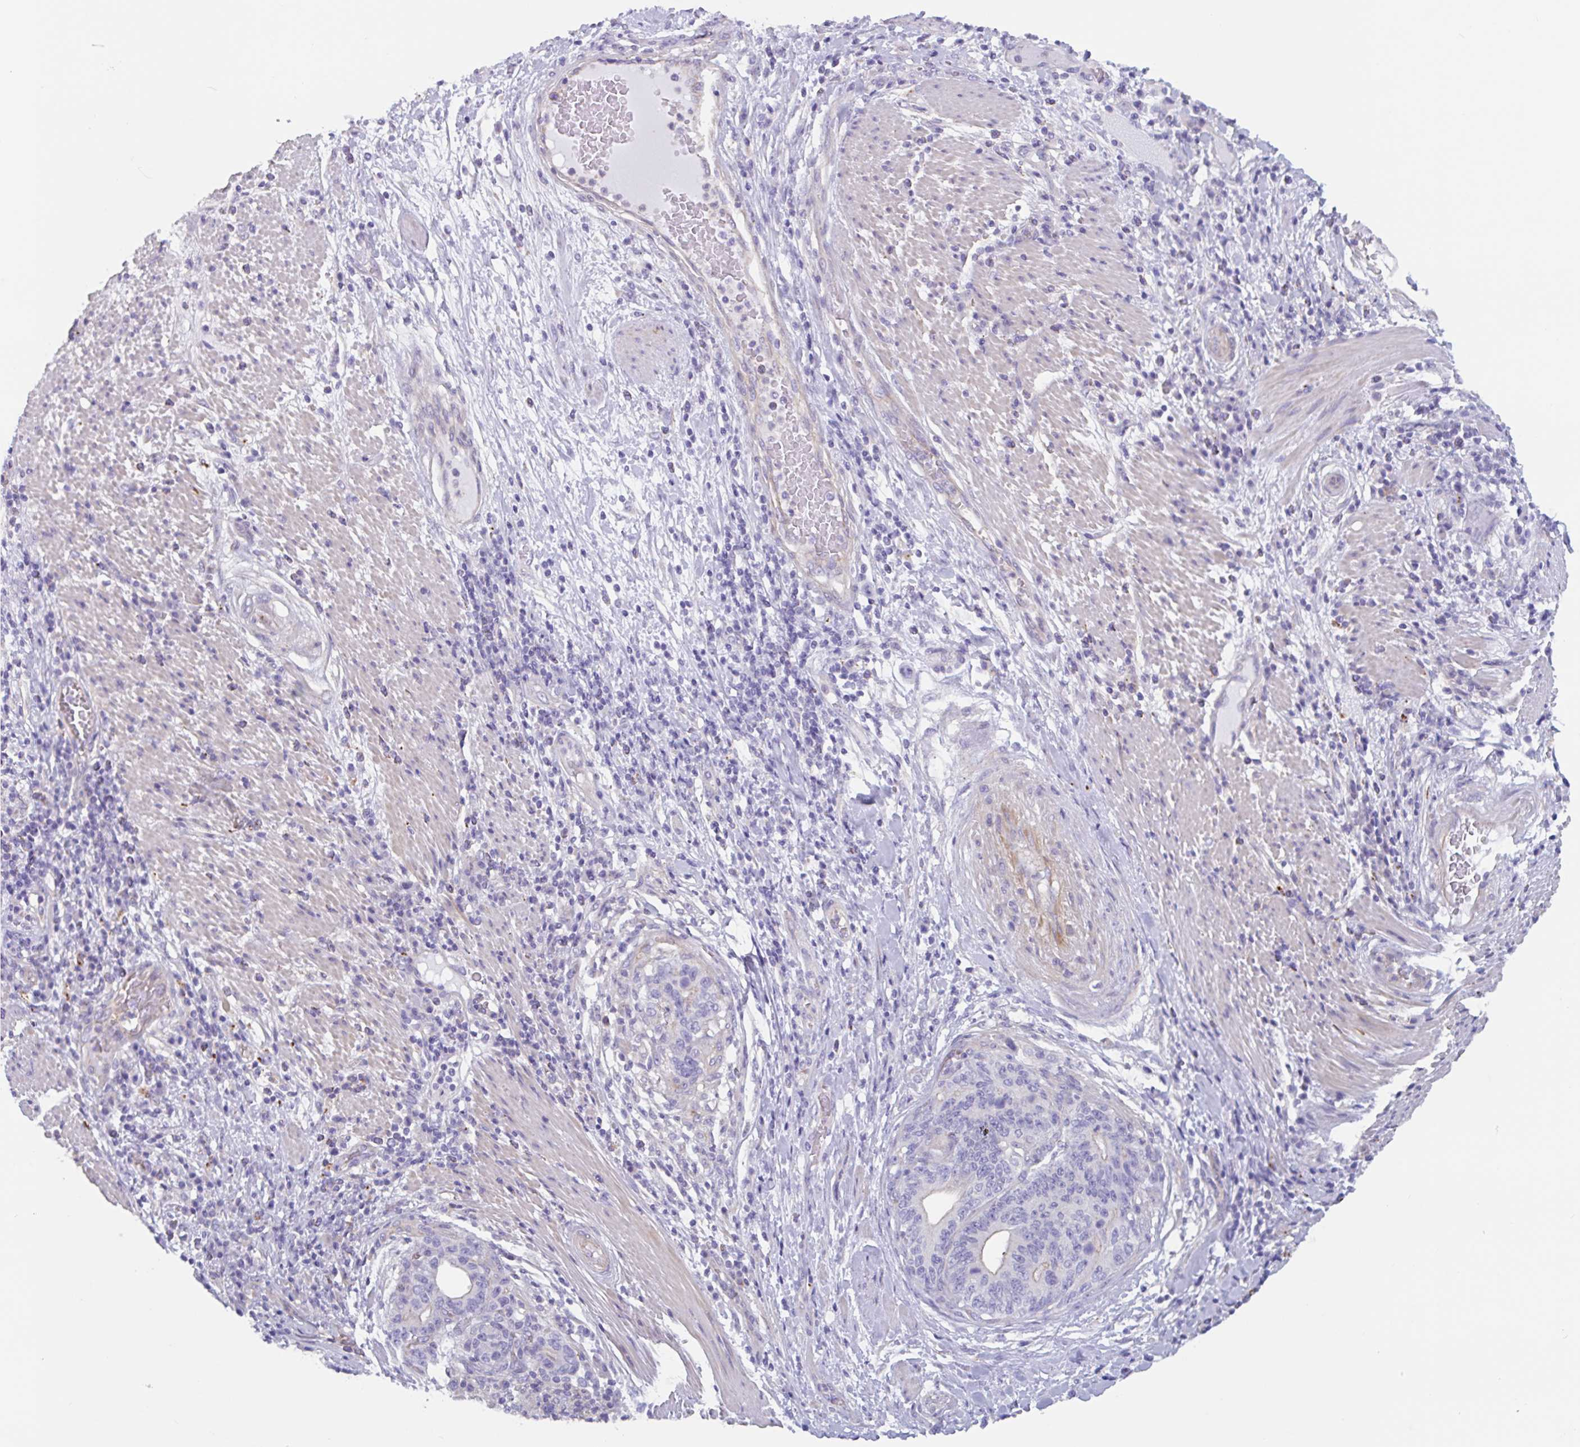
{"staining": {"intensity": "negative", "quantity": "none", "location": "none"}, "tissue": "stomach cancer", "cell_type": "Tumor cells", "image_type": "cancer", "snomed": [{"axis": "morphology", "description": "Normal tissue, NOS"}, {"axis": "morphology", "description": "Adenocarcinoma, NOS"}, {"axis": "topography", "description": "Stomach"}], "caption": "Immunohistochemical staining of human stomach cancer (adenocarcinoma) reveals no significant positivity in tumor cells.", "gene": "LENG9", "patient": {"sex": "female", "age": 64}}